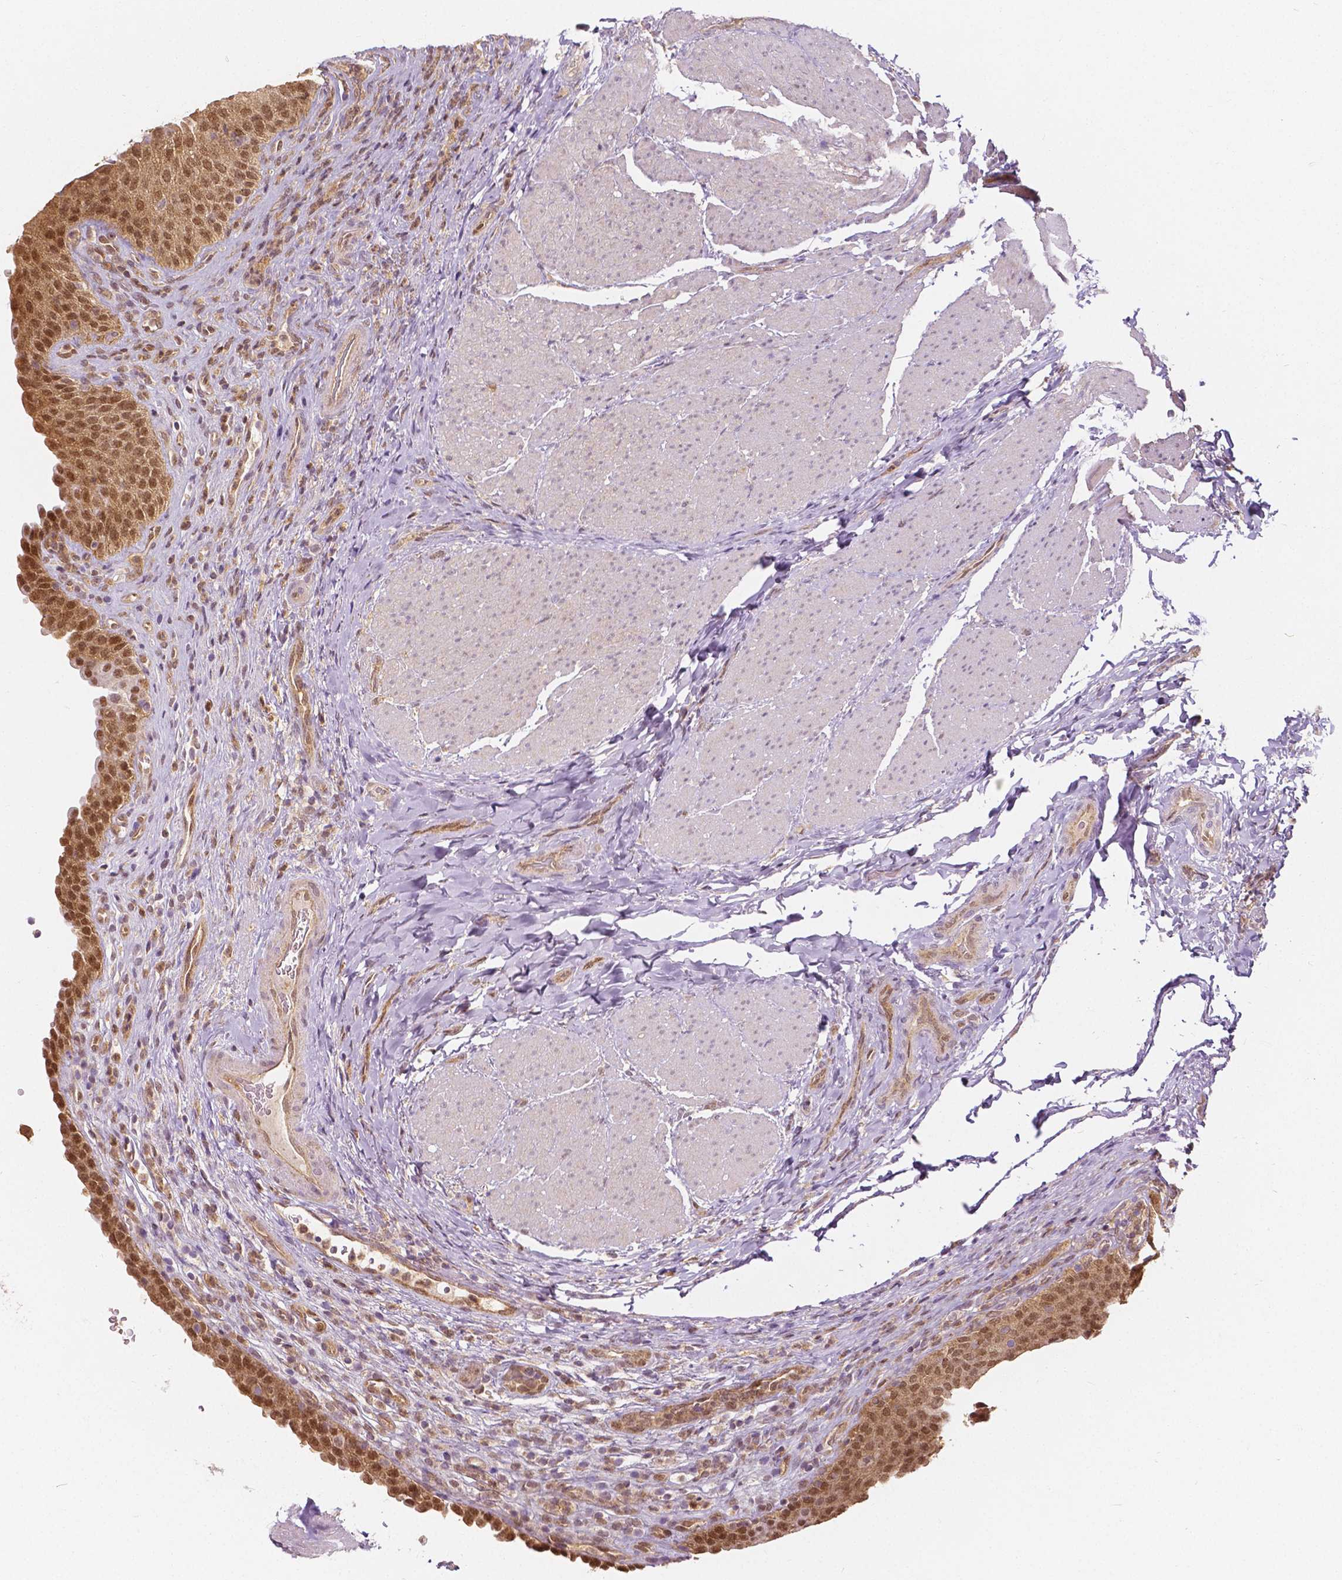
{"staining": {"intensity": "strong", "quantity": ">75%", "location": "cytoplasmic/membranous,nuclear"}, "tissue": "urinary bladder", "cell_type": "Urothelial cells", "image_type": "normal", "snomed": [{"axis": "morphology", "description": "Normal tissue, NOS"}, {"axis": "topography", "description": "Urinary bladder"}, {"axis": "topography", "description": "Peripheral nerve tissue"}], "caption": "This is a histology image of immunohistochemistry (IHC) staining of unremarkable urinary bladder, which shows strong expression in the cytoplasmic/membranous,nuclear of urothelial cells.", "gene": "NAPRT", "patient": {"sex": "male", "age": 66}}